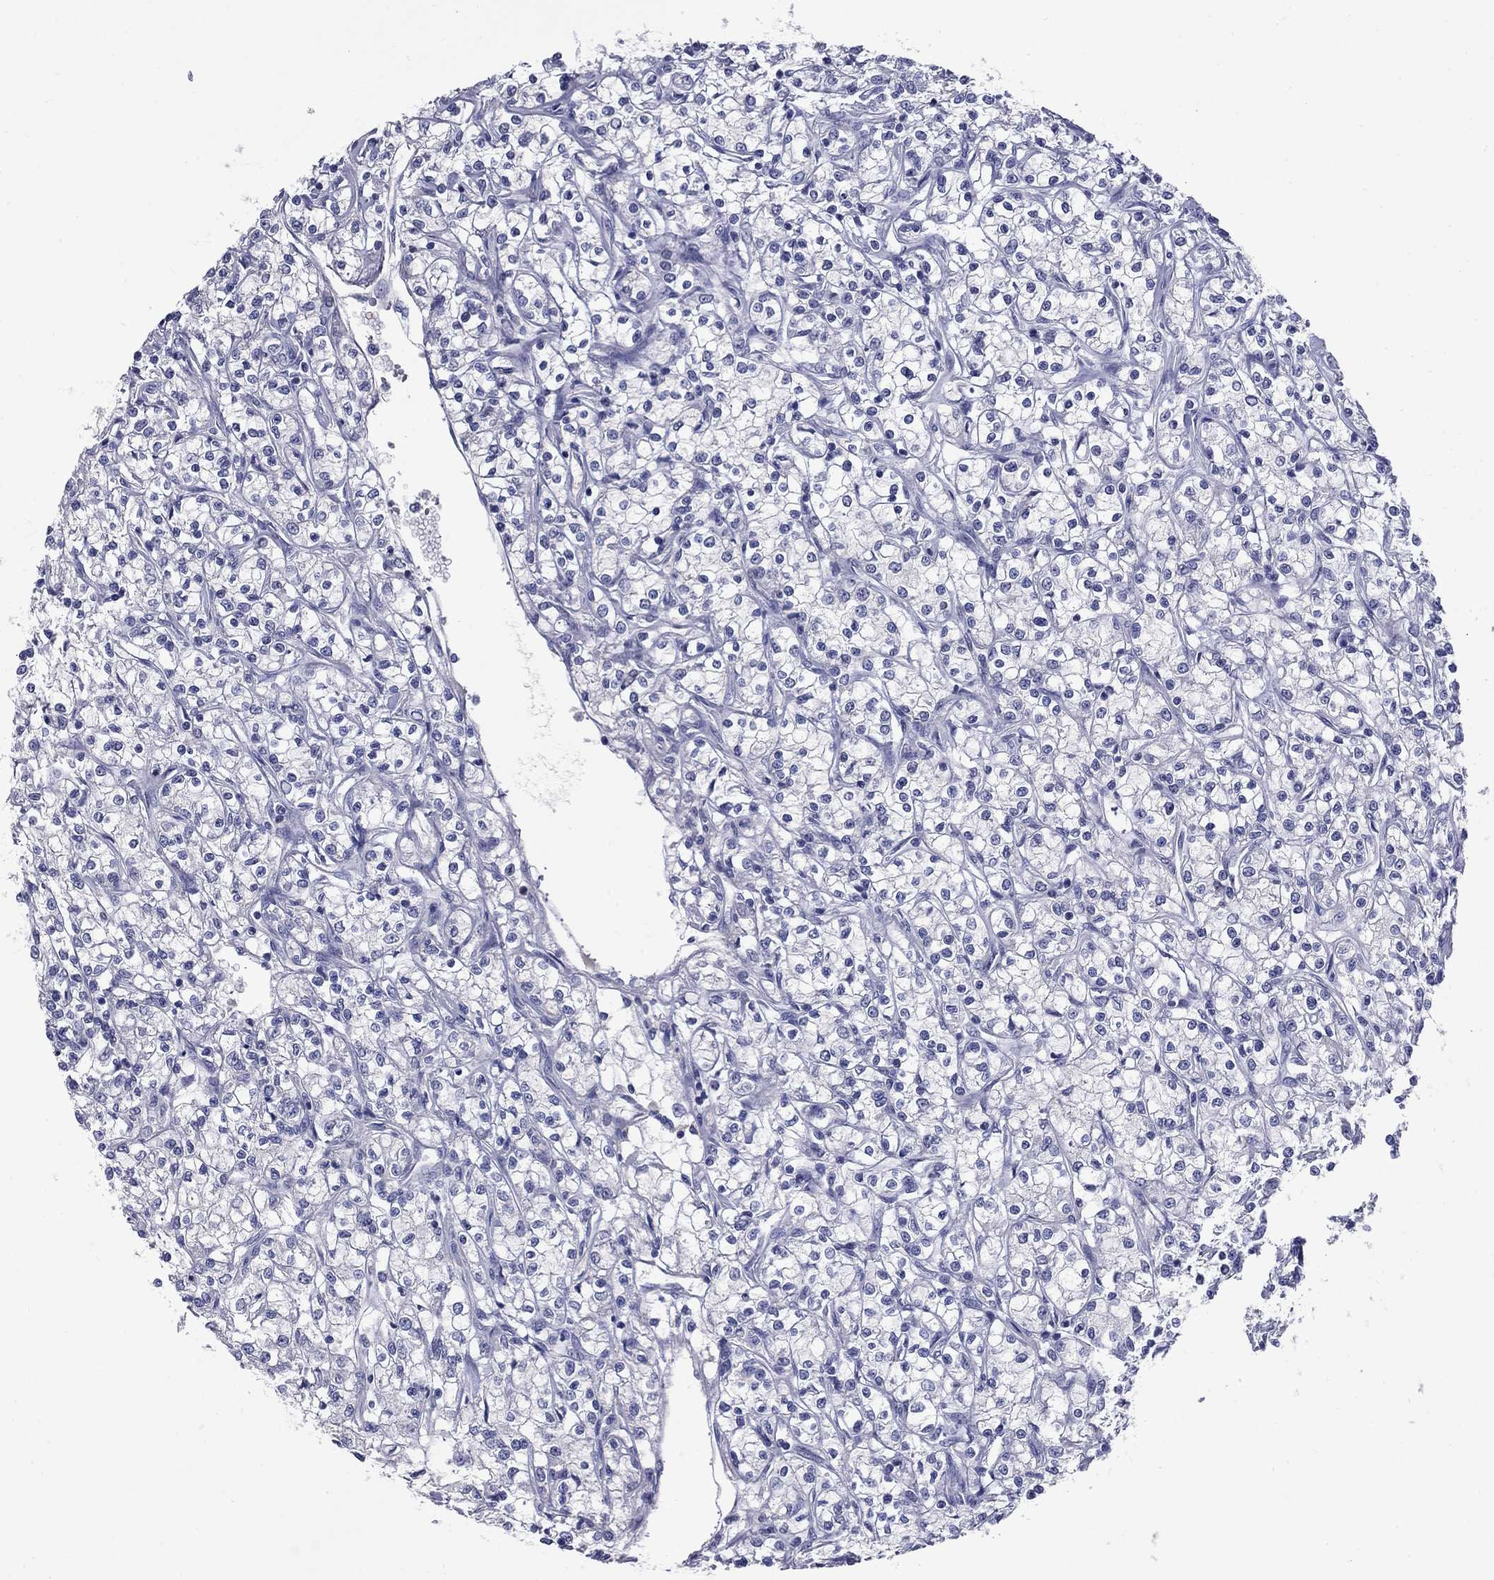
{"staining": {"intensity": "negative", "quantity": "none", "location": "none"}, "tissue": "renal cancer", "cell_type": "Tumor cells", "image_type": "cancer", "snomed": [{"axis": "morphology", "description": "Adenocarcinoma, NOS"}, {"axis": "topography", "description": "Kidney"}], "caption": "The histopathology image displays no significant positivity in tumor cells of renal cancer (adenocarcinoma).", "gene": "CFAP119", "patient": {"sex": "female", "age": 59}}